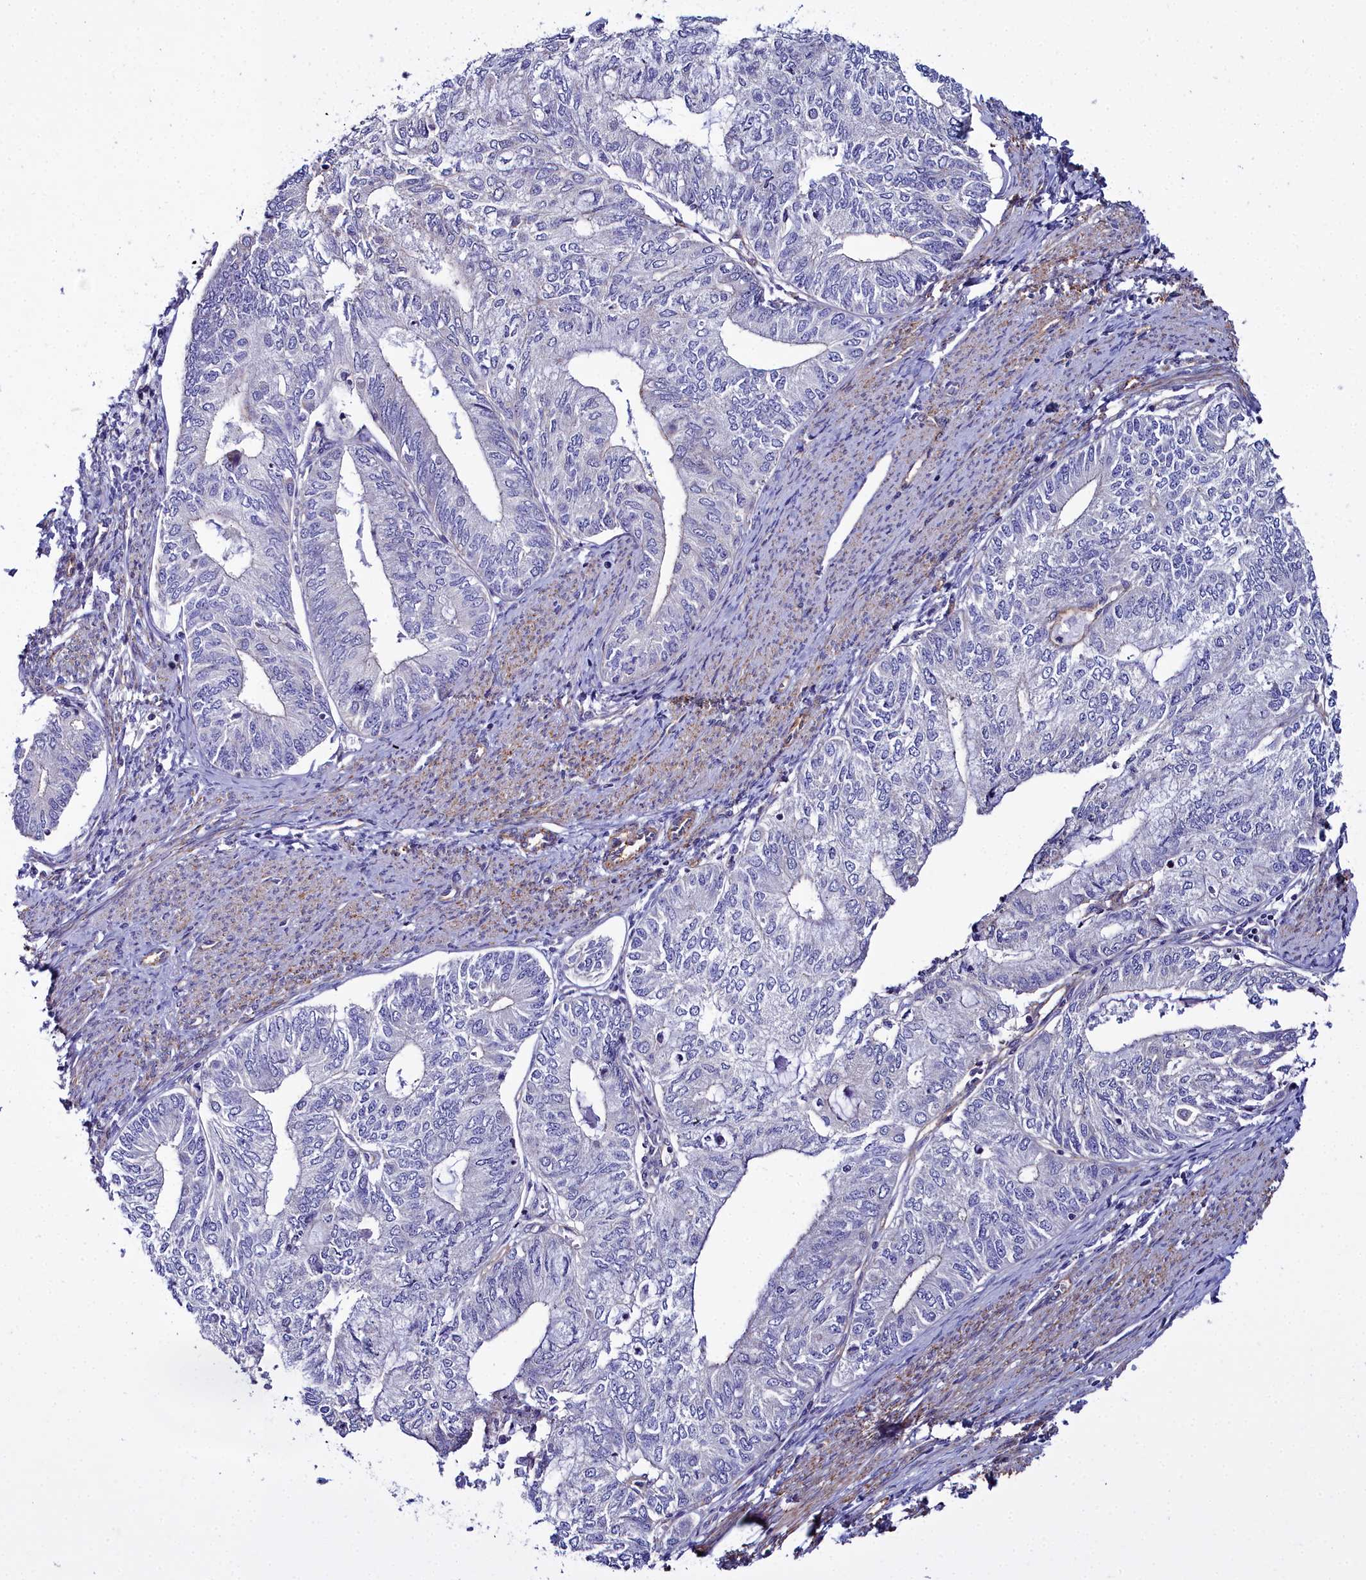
{"staining": {"intensity": "negative", "quantity": "none", "location": "none"}, "tissue": "endometrial cancer", "cell_type": "Tumor cells", "image_type": "cancer", "snomed": [{"axis": "morphology", "description": "Adenocarcinoma, NOS"}, {"axis": "topography", "description": "Endometrium"}], "caption": "Immunohistochemistry (IHC) micrograph of neoplastic tissue: human endometrial cancer (adenocarcinoma) stained with DAB (3,3'-diaminobenzidine) demonstrates no significant protein staining in tumor cells.", "gene": "FADS3", "patient": {"sex": "female", "age": 68}}